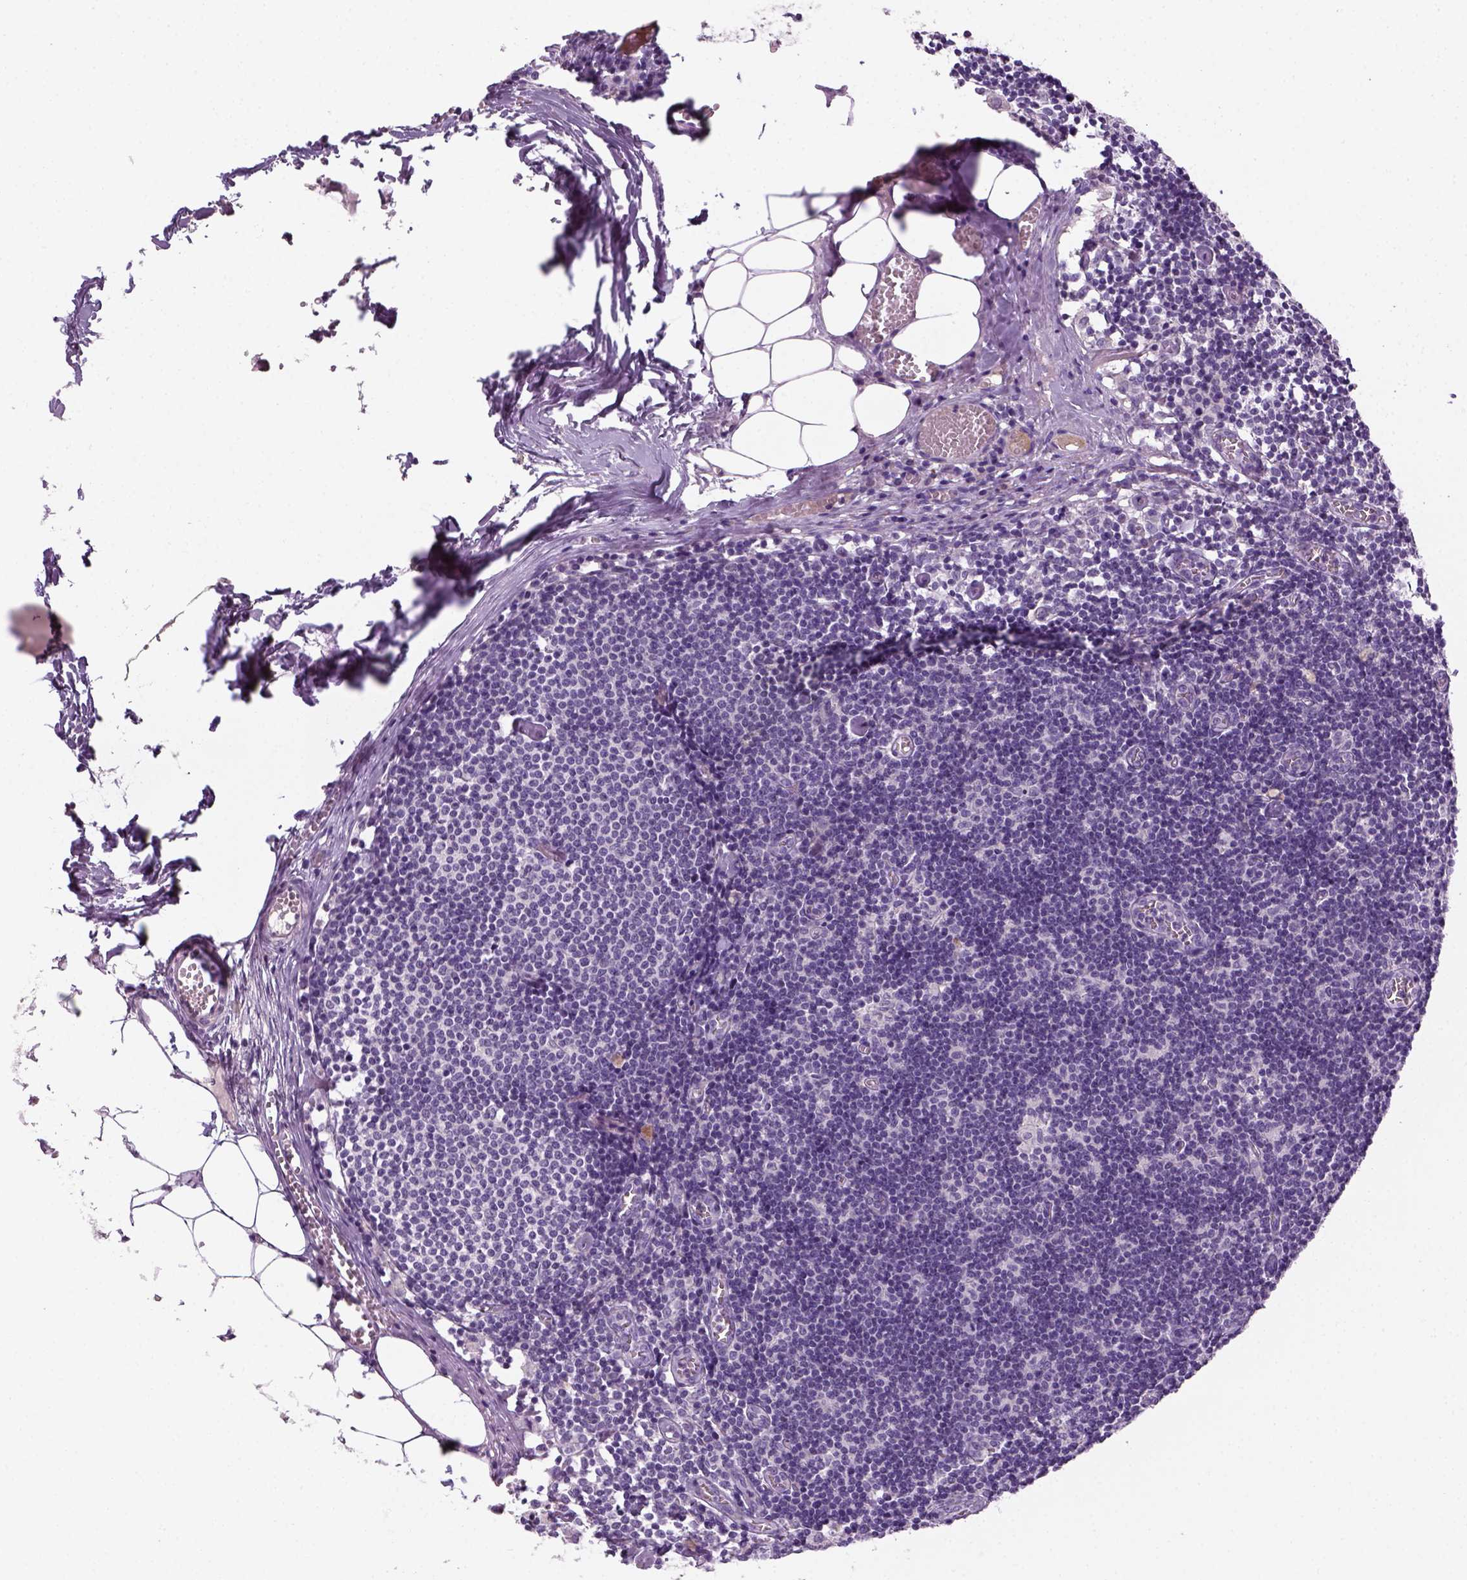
{"staining": {"intensity": "negative", "quantity": "none", "location": "none"}, "tissue": "lymph node", "cell_type": "Germinal center cells", "image_type": "normal", "snomed": [{"axis": "morphology", "description": "Normal tissue, NOS"}, {"axis": "topography", "description": "Lymph node"}], "caption": "This is a micrograph of immunohistochemistry staining of unremarkable lymph node, which shows no expression in germinal center cells. (DAB immunohistochemistry (IHC) with hematoxylin counter stain).", "gene": "GFI1B", "patient": {"sex": "female", "age": 52}}